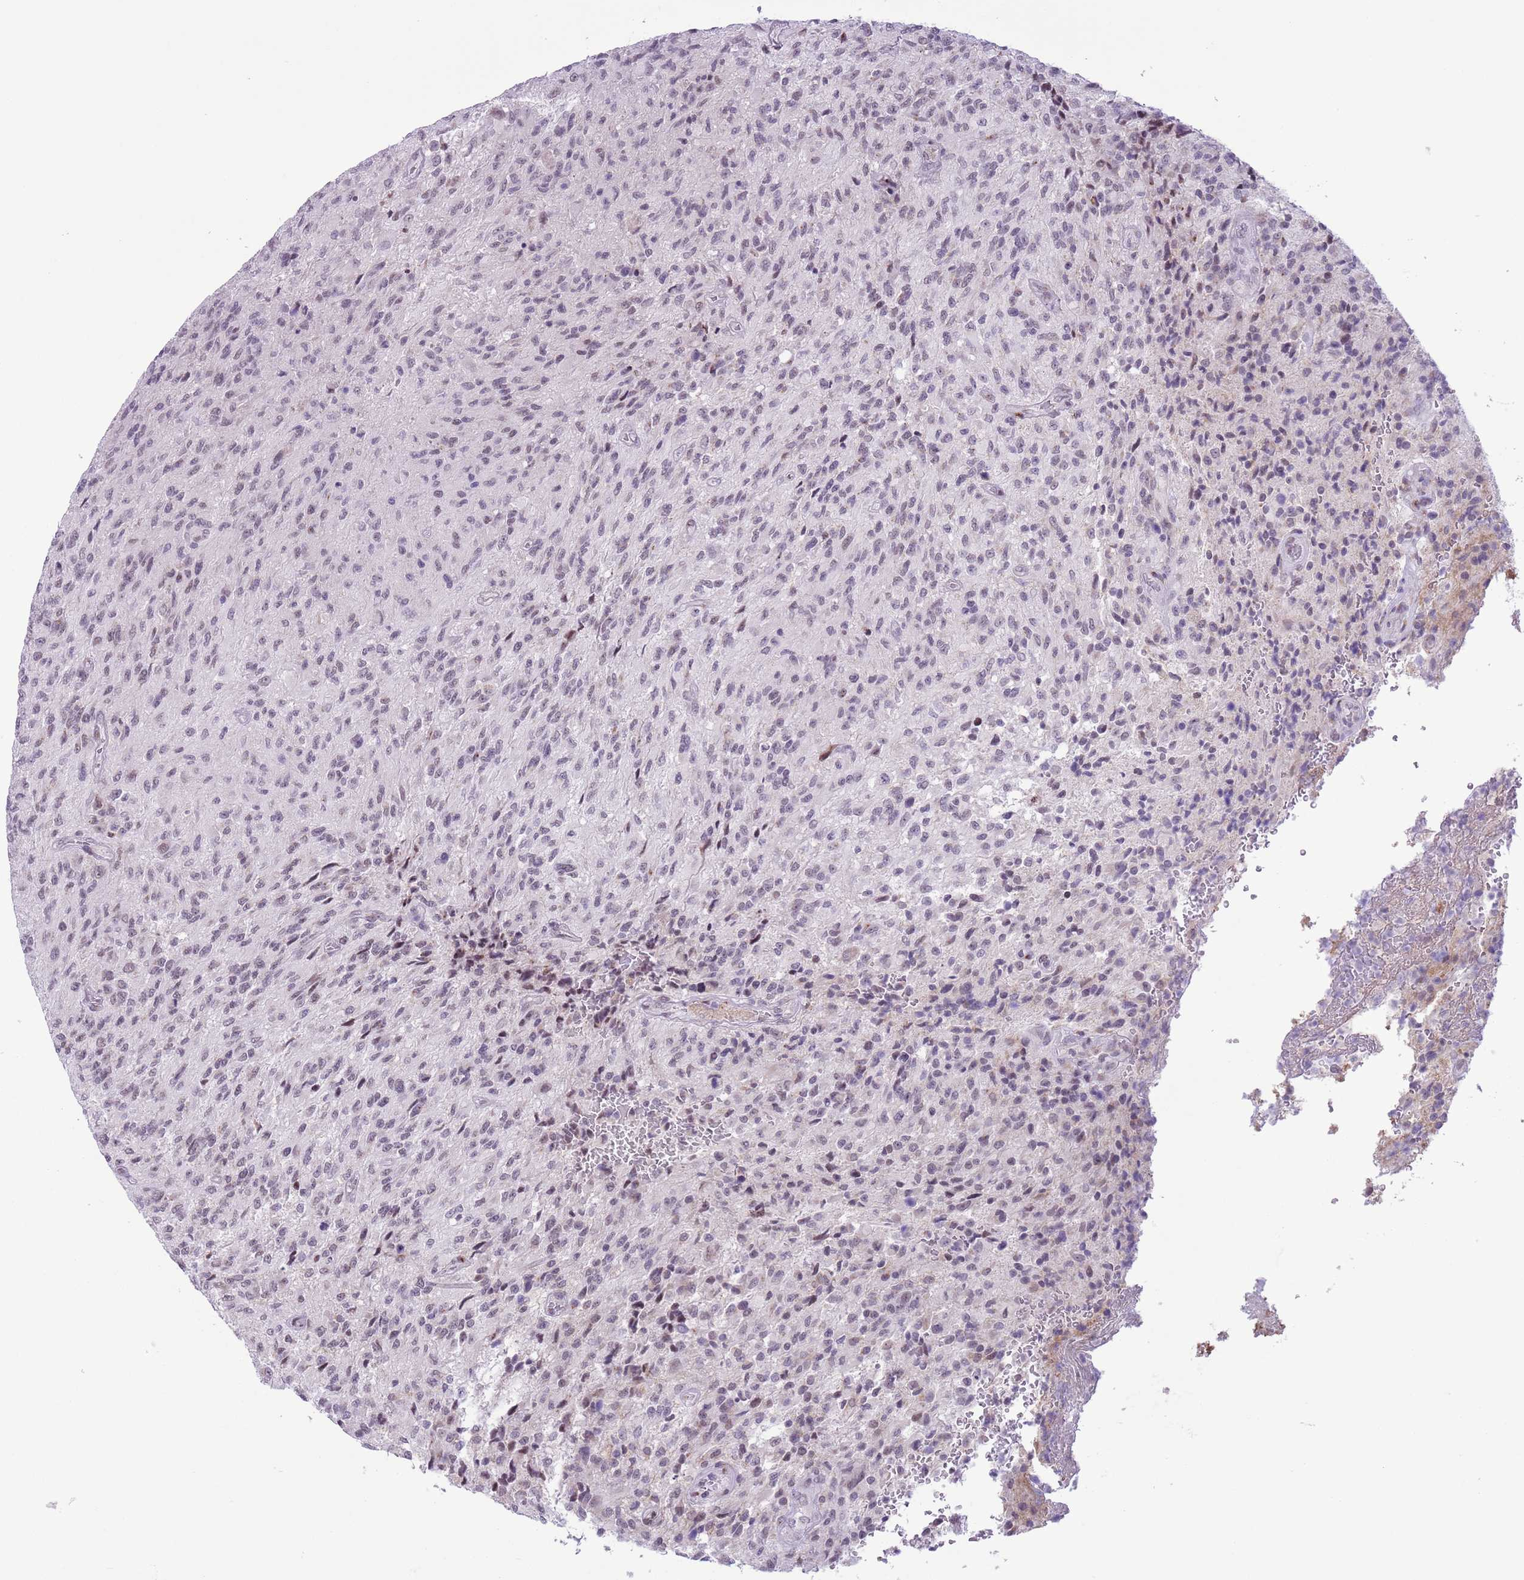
{"staining": {"intensity": "weak", "quantity": "25%-75%", "location": "nuclear"}, "tissue": "glioma", "cell_type": "Tumor cells", "image_type": "cancer", "snomed": [{"axis": "morphology", "description": "Normal tissue, NOS"}, {"axis": "morphology", "description": "Glioma, malignant, High grade"}, {"axis": "topography", "description": "Cerebral cortex"}], "caption": "Protein expression analysis of glioma displays weak nuclear expression in approximately 25%-75% of tumor cells.", "gene": "ZNF576", "patient": {"sex": "male", "age": 56}}